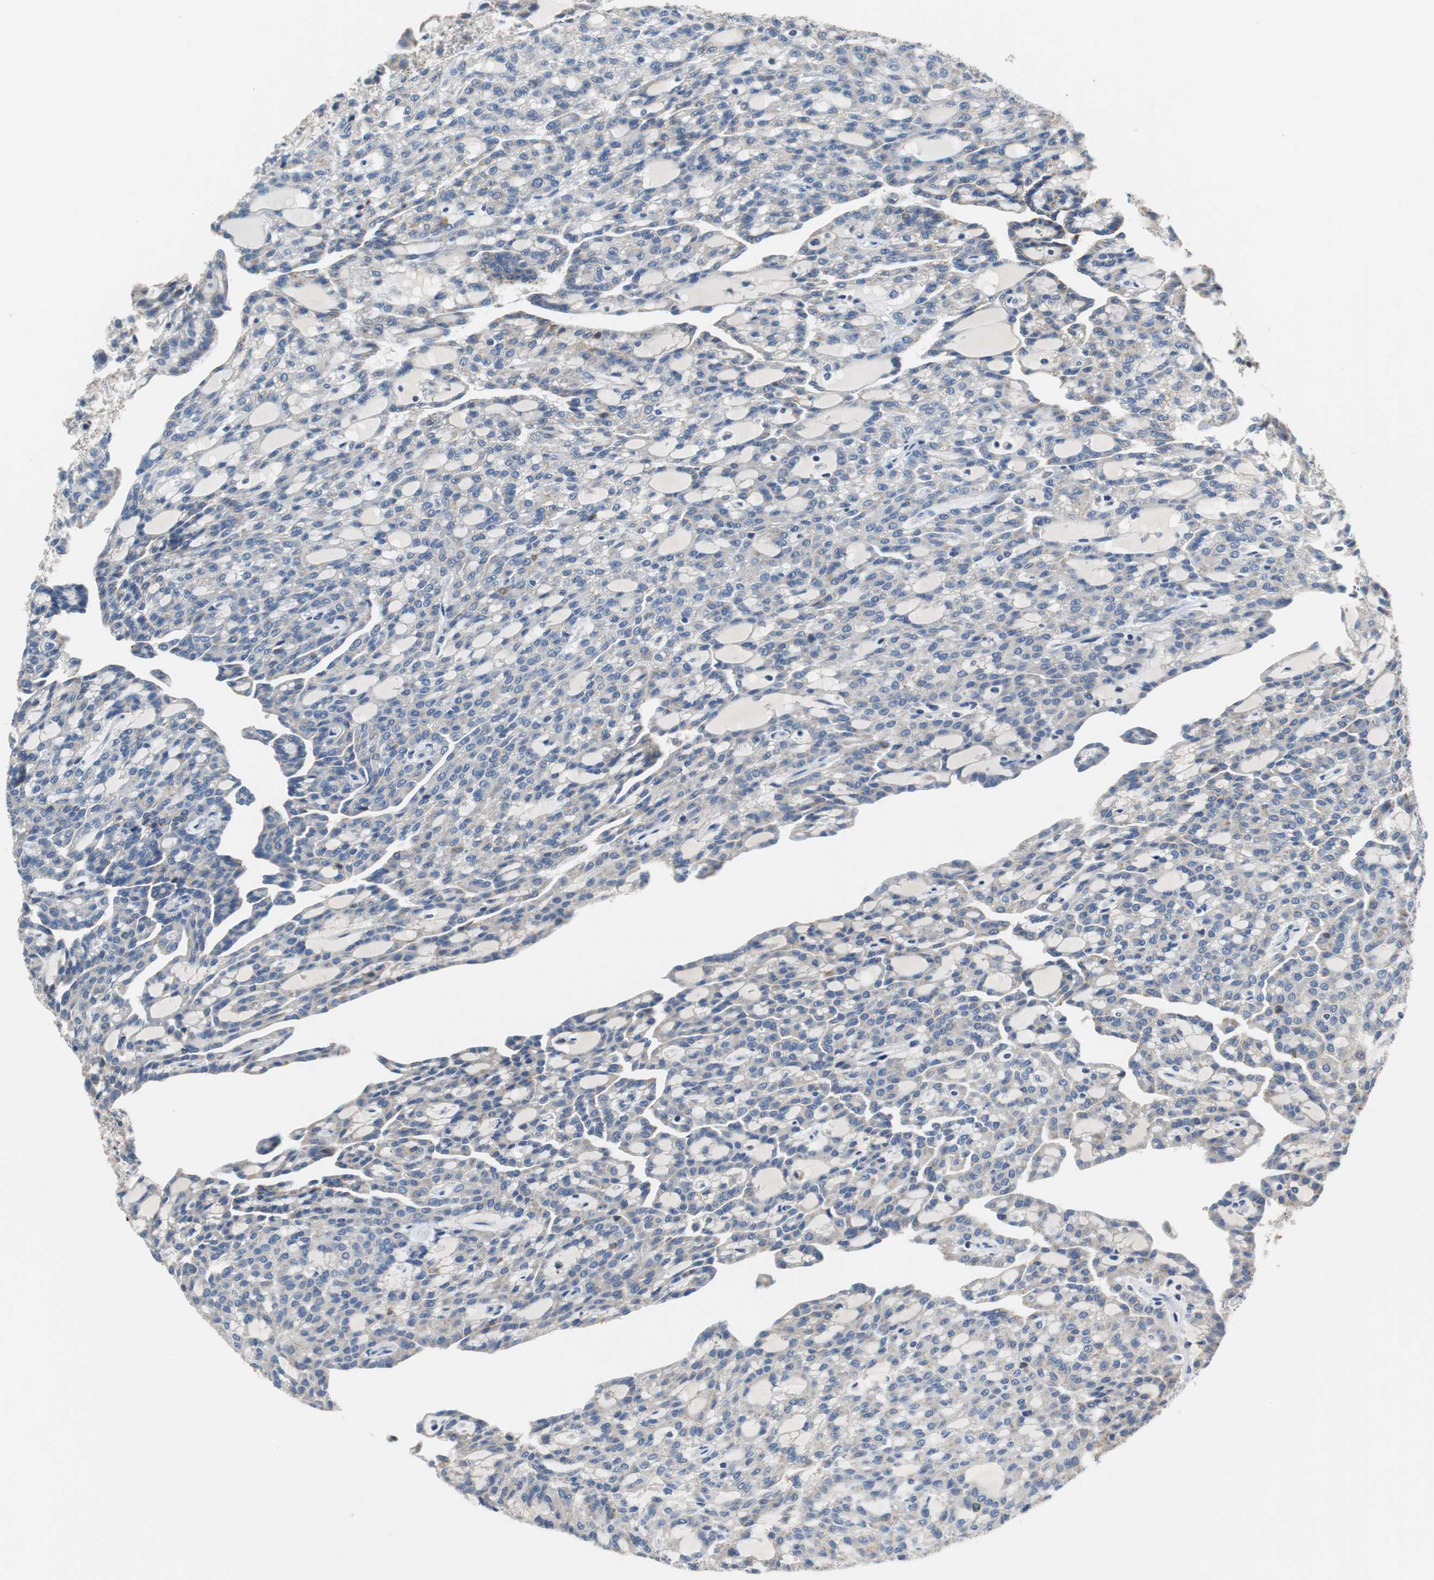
{"staining": {"intensity": "weak", "quantity": "<25%", "location": "cytoplasmic/membranous"}, "tissue": "renal cancer", "cell_type": "Tumor cells", "image_type": "cancer", "snomed": [{"axis": "morphology", "description": "Adenocarcinoma, NOS"}, {"axis": "topography", "description": "Kidney"}], "caption": "An image of human renal adenocarcinoma is negative for staining in tumor cells. (Brightfield microscopy of DAB immunohistochemistry at high magnification).", "gene": "NLGN1", "patient": {"sex": "male", "age": 63}}